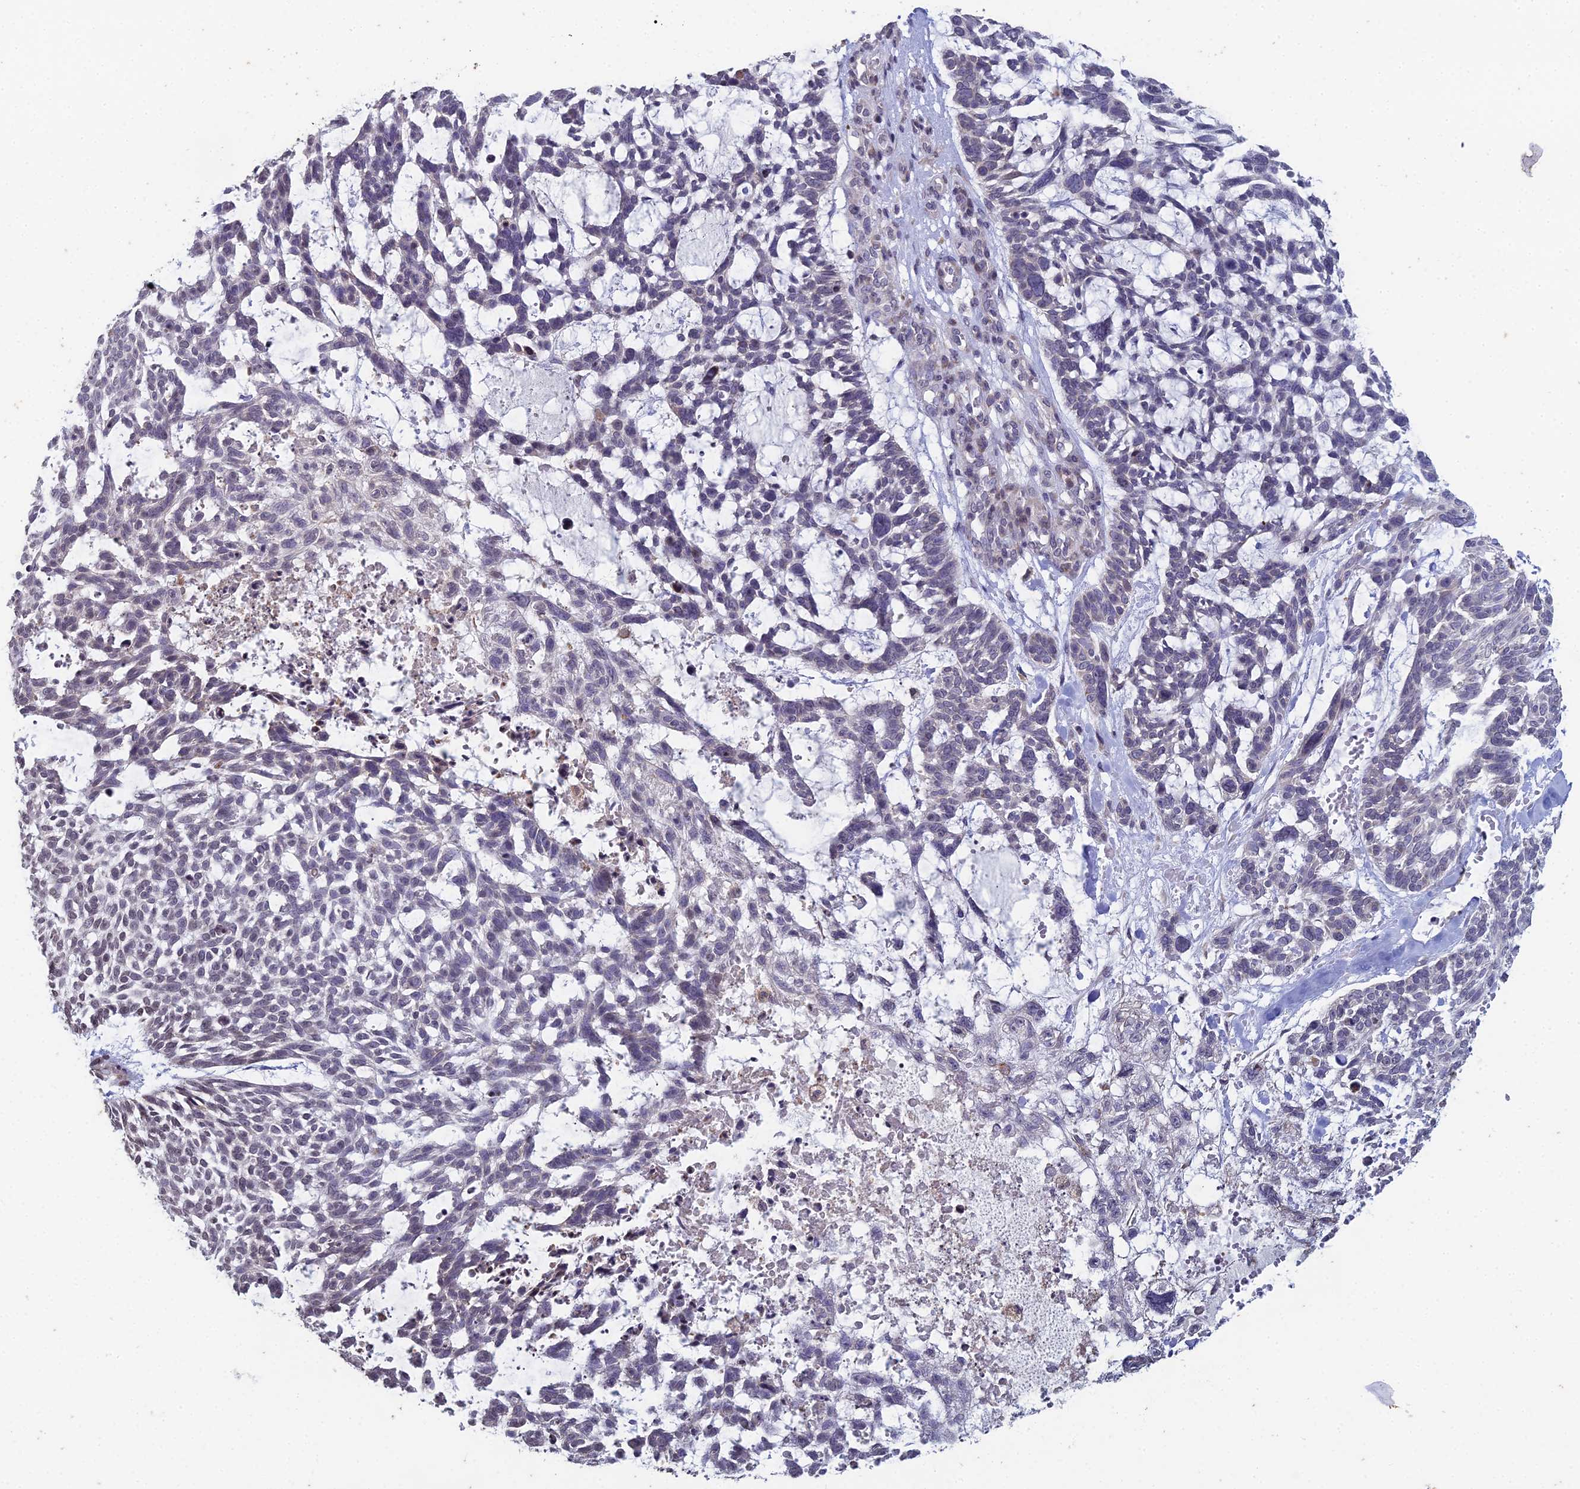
{"staining": {"intensity": "negative", "quantity": "none", "location": "none"}, "tissue": "skin cancer", "cell_type": "Tumor cells", "image_type": "cancer", "snomed": [{"axis": "morphology", "description": "Basal cell carcinoma"}, {"axis": "topography", "description": "Skin"}], "caption": "Tumor cells are negative for protein expression in human skin cancer (basal cell carcinoma).", "gene": "PRR22", "patient": {"sex": "male", "age": 88}}